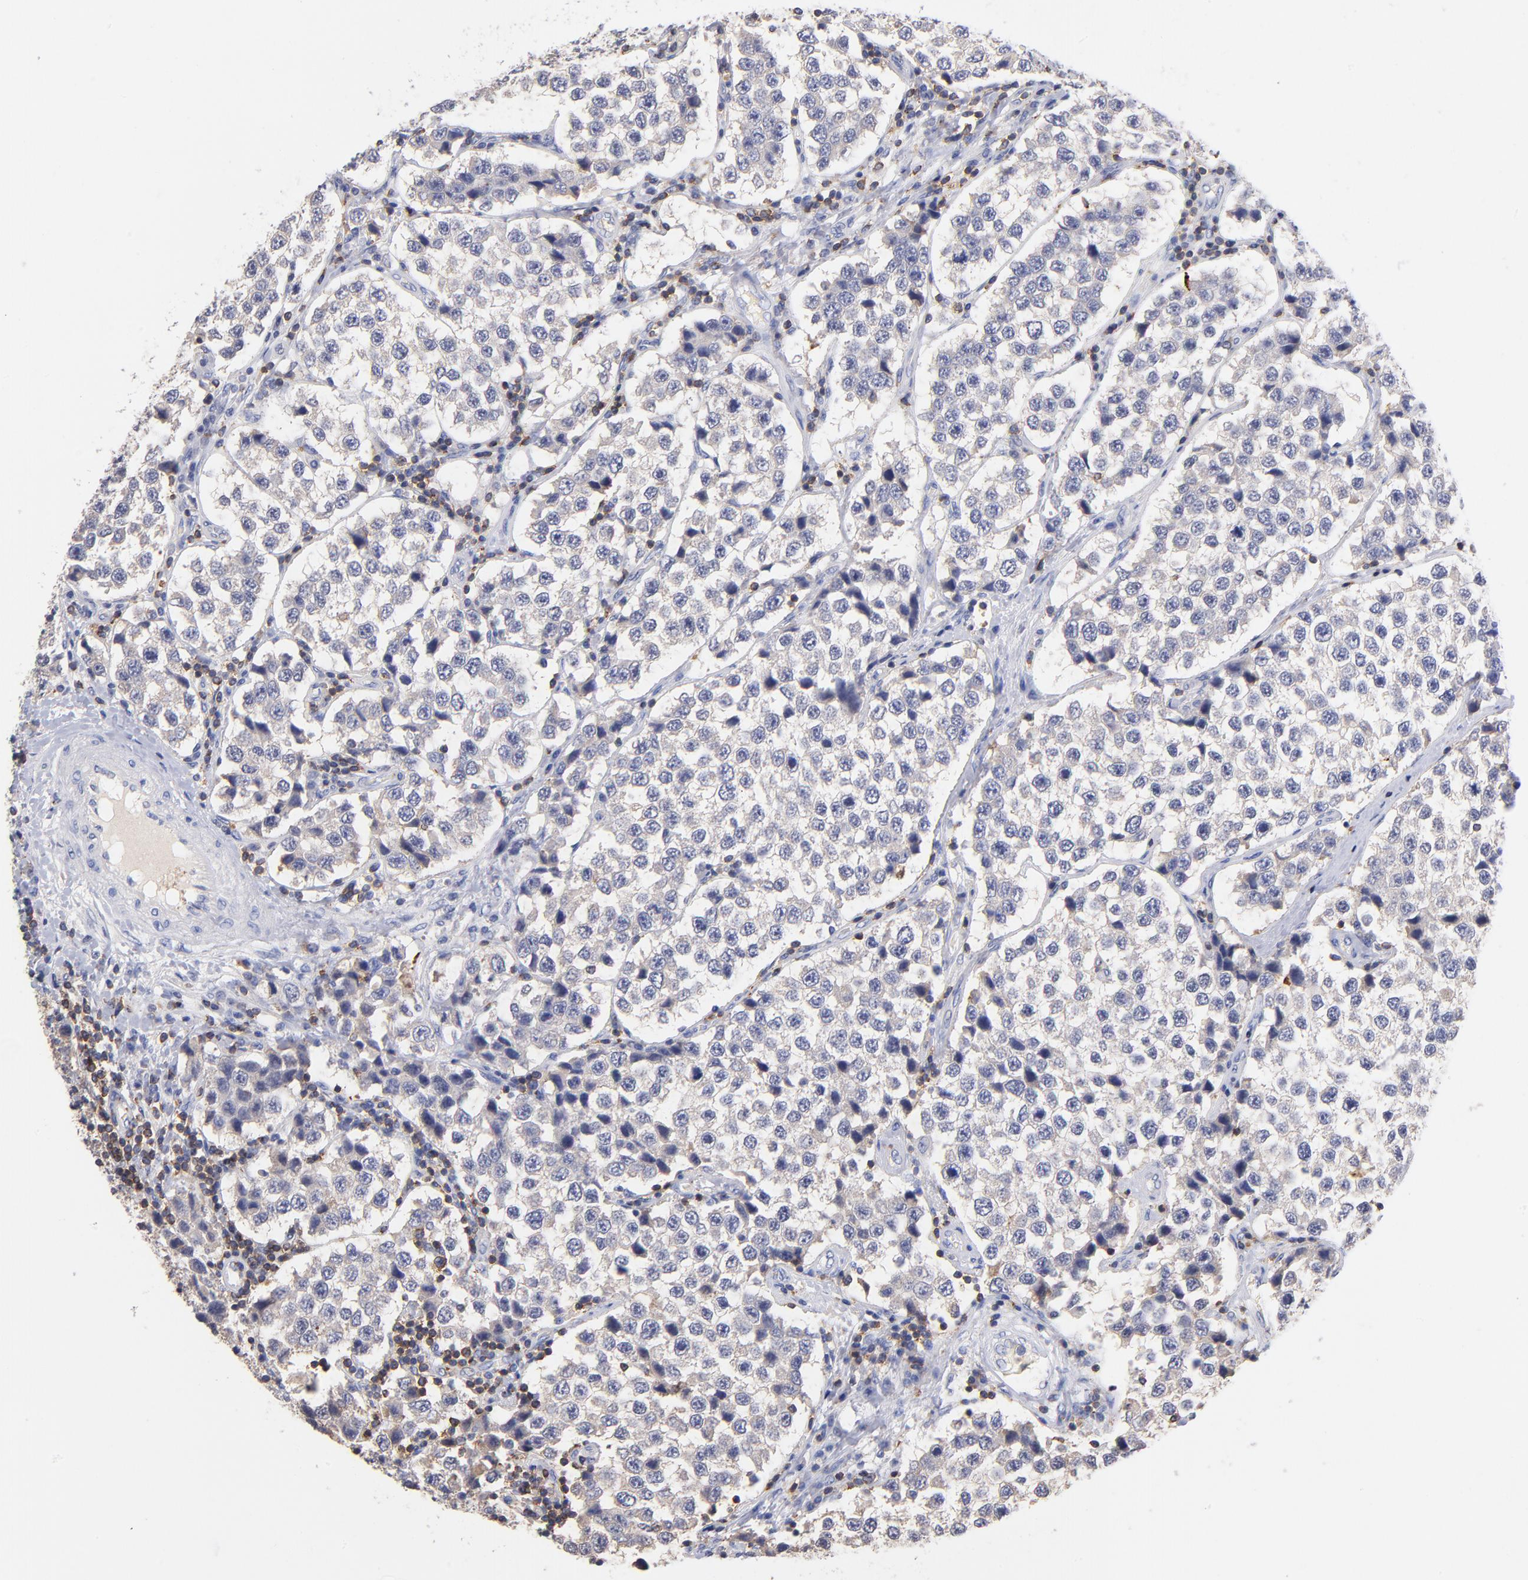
{"staining": {"intensity": "negative", "quantity": "none", "location": "none"}, "tissue": "testis cancer", "cell_type": "Tumor cells", "image_type": "cancer", "snomed": [{"axis": "morphology", "description": "Seminoma, NOS"}, {"axis": "topography", "description": "Testis"}], "caption": "This is an IHC histopathology image of testis seminoma. There is no expression in tumor cells.", "gene": "KREMEN2", "patient": {"sex": "male", "age": 39}}